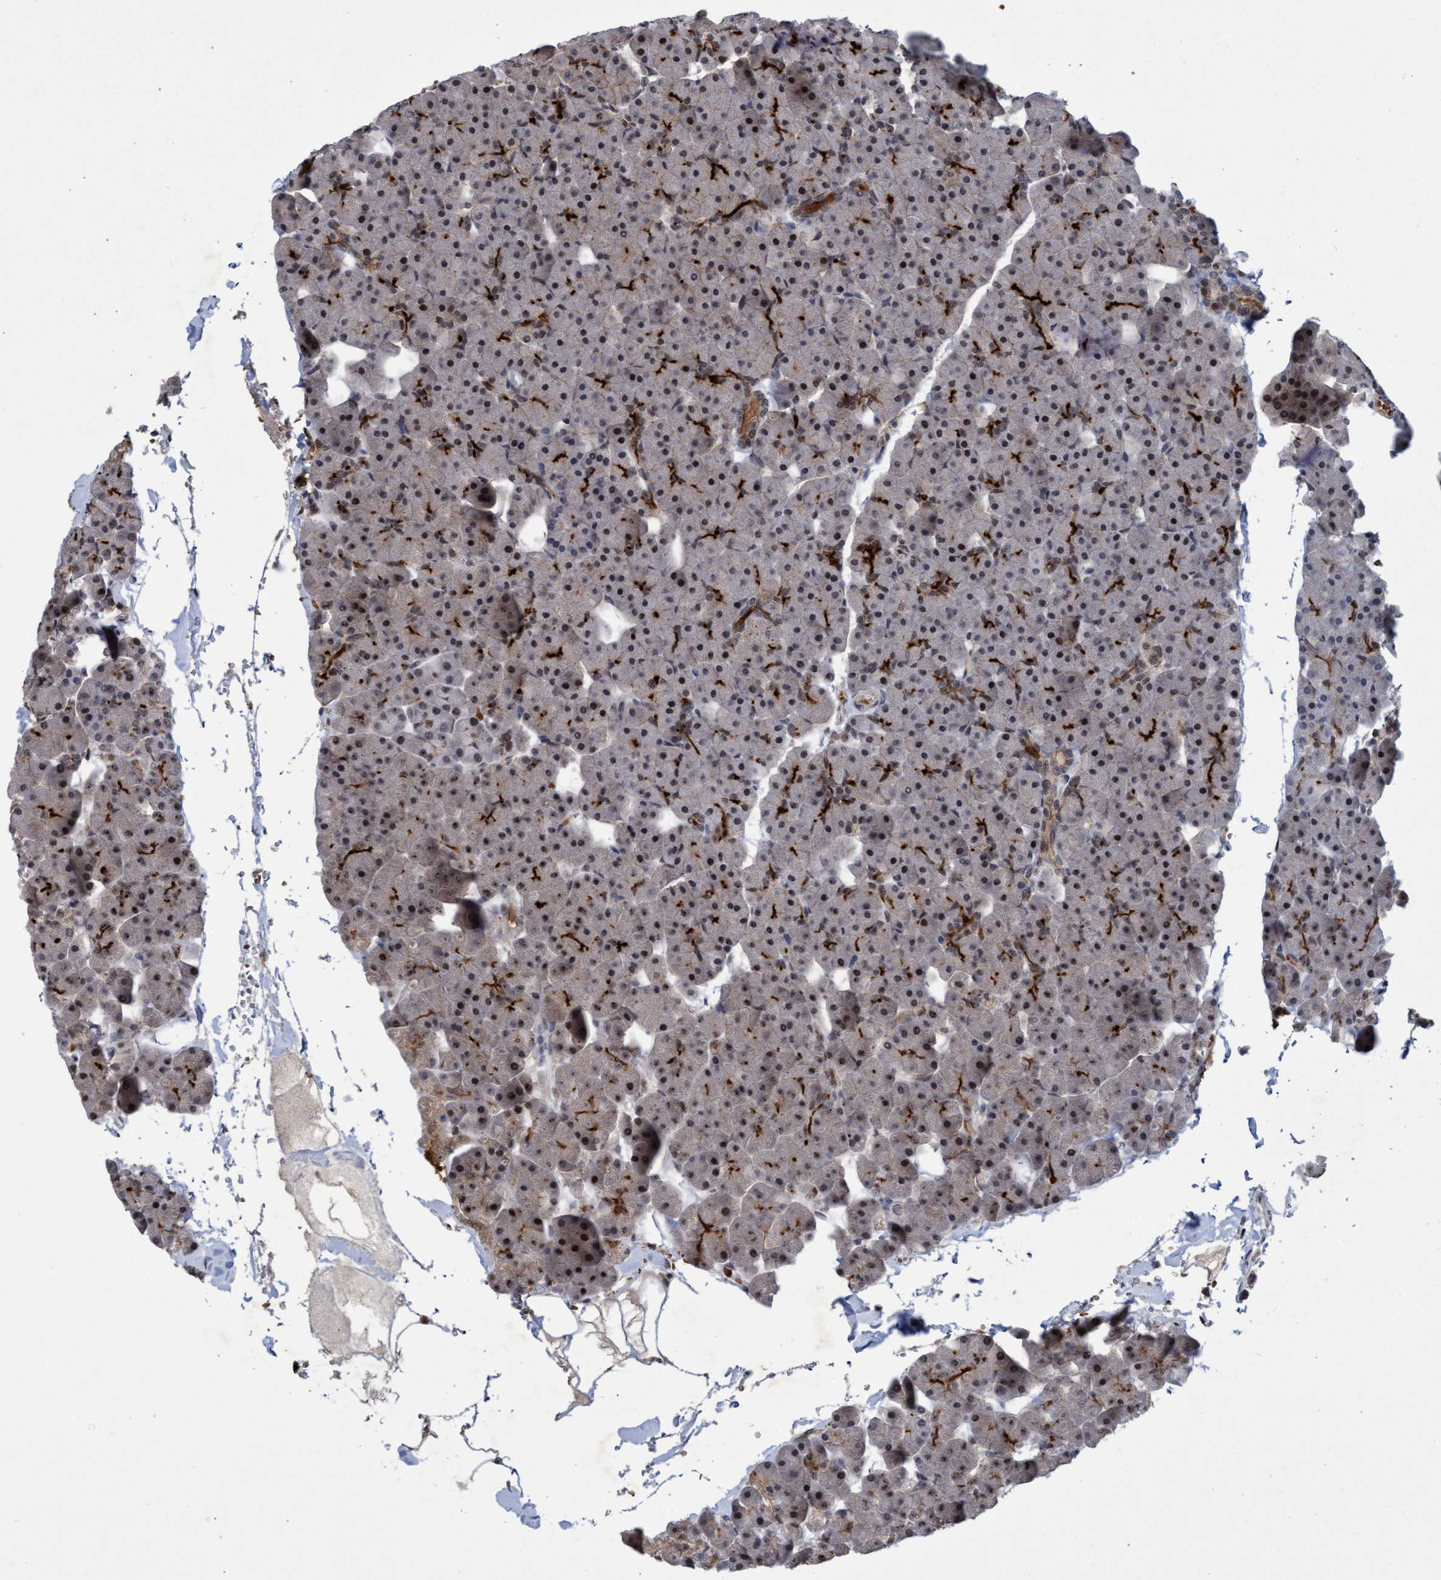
{"staining": {"intensity": "moderate", "quantity": ">75%", "location": "cytoplasmic/membranous,nuclear"}, "tissue": "pancreas", "cell_type": "Exocrine glandular cells", "image_type": "normal", "snomed": [{"axis": "morphology", "description": "Normal tissue, NOS"}, {"axis": "topography", "description": "Pancreas"}], "caption": "Immunohistochemical staining of benign pancreas shows moderate cytoplasmic/membranous,nuclear protein positivity in about >75% of exocrine glandular cells.", "gene": "GTF2F1", "patient": {"sex": "male", "age": 35}}